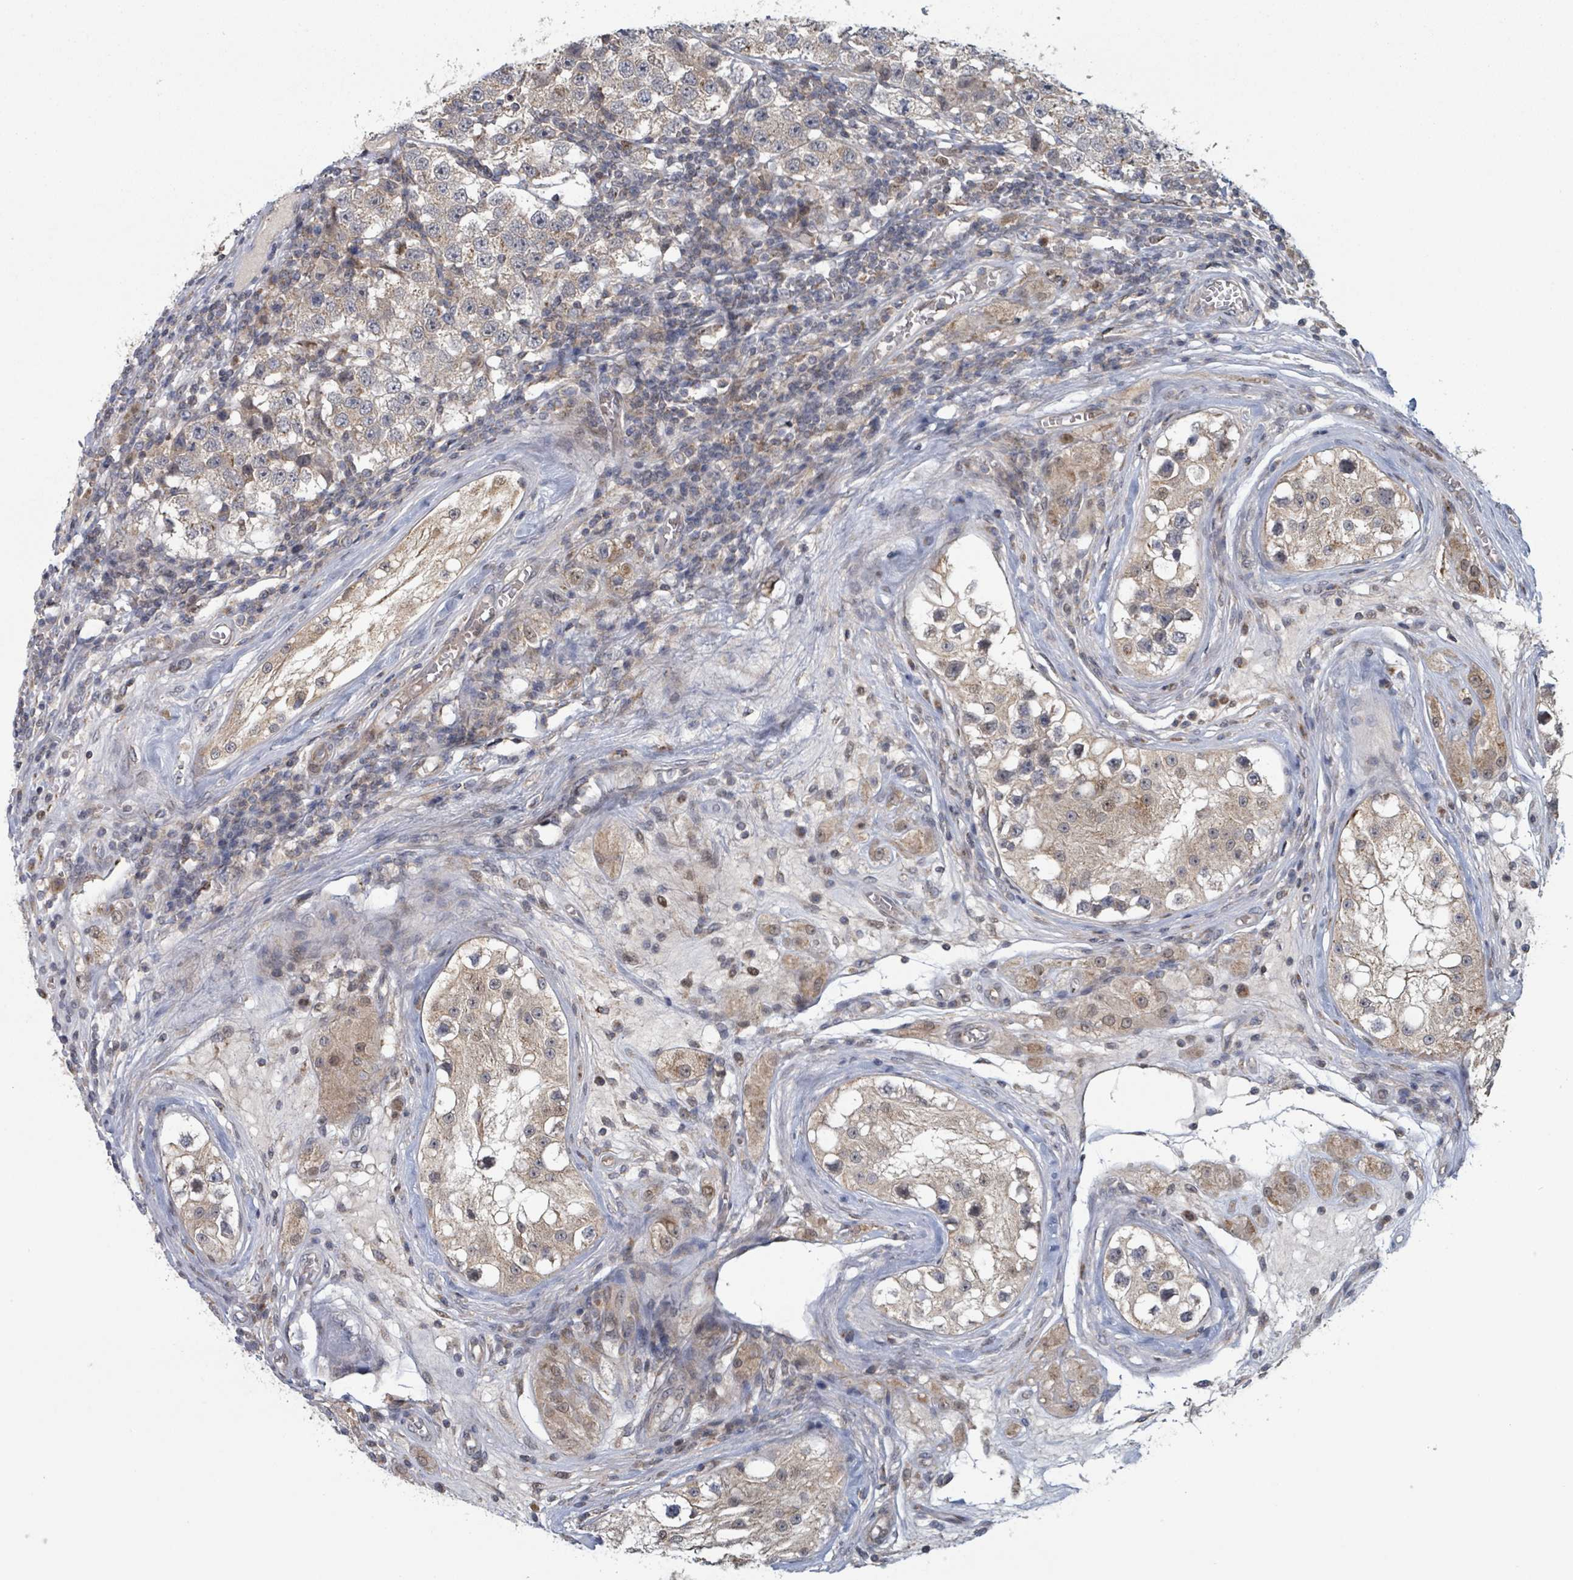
{"staining": {"intensity": "weak", "quantity": ">75%", "location": "cytoplasmic/membranous"}, "tissue": "testis cancer", "cell_type": "Tumor cells", "image_type": "cancer", "snomed": [{"axis": "morphology", "description": "Seminoma, NOS"}, {"axis": "topography", "description": "Testis"}], "caption": "Brown immunohistochemical staining in seminoma (testis) displays weak cytoplasmic/membranous staining in approximately >75% of tumor cells.", "gene": "HIVEP1", "patient": {"sex": "male", "age": 34}}